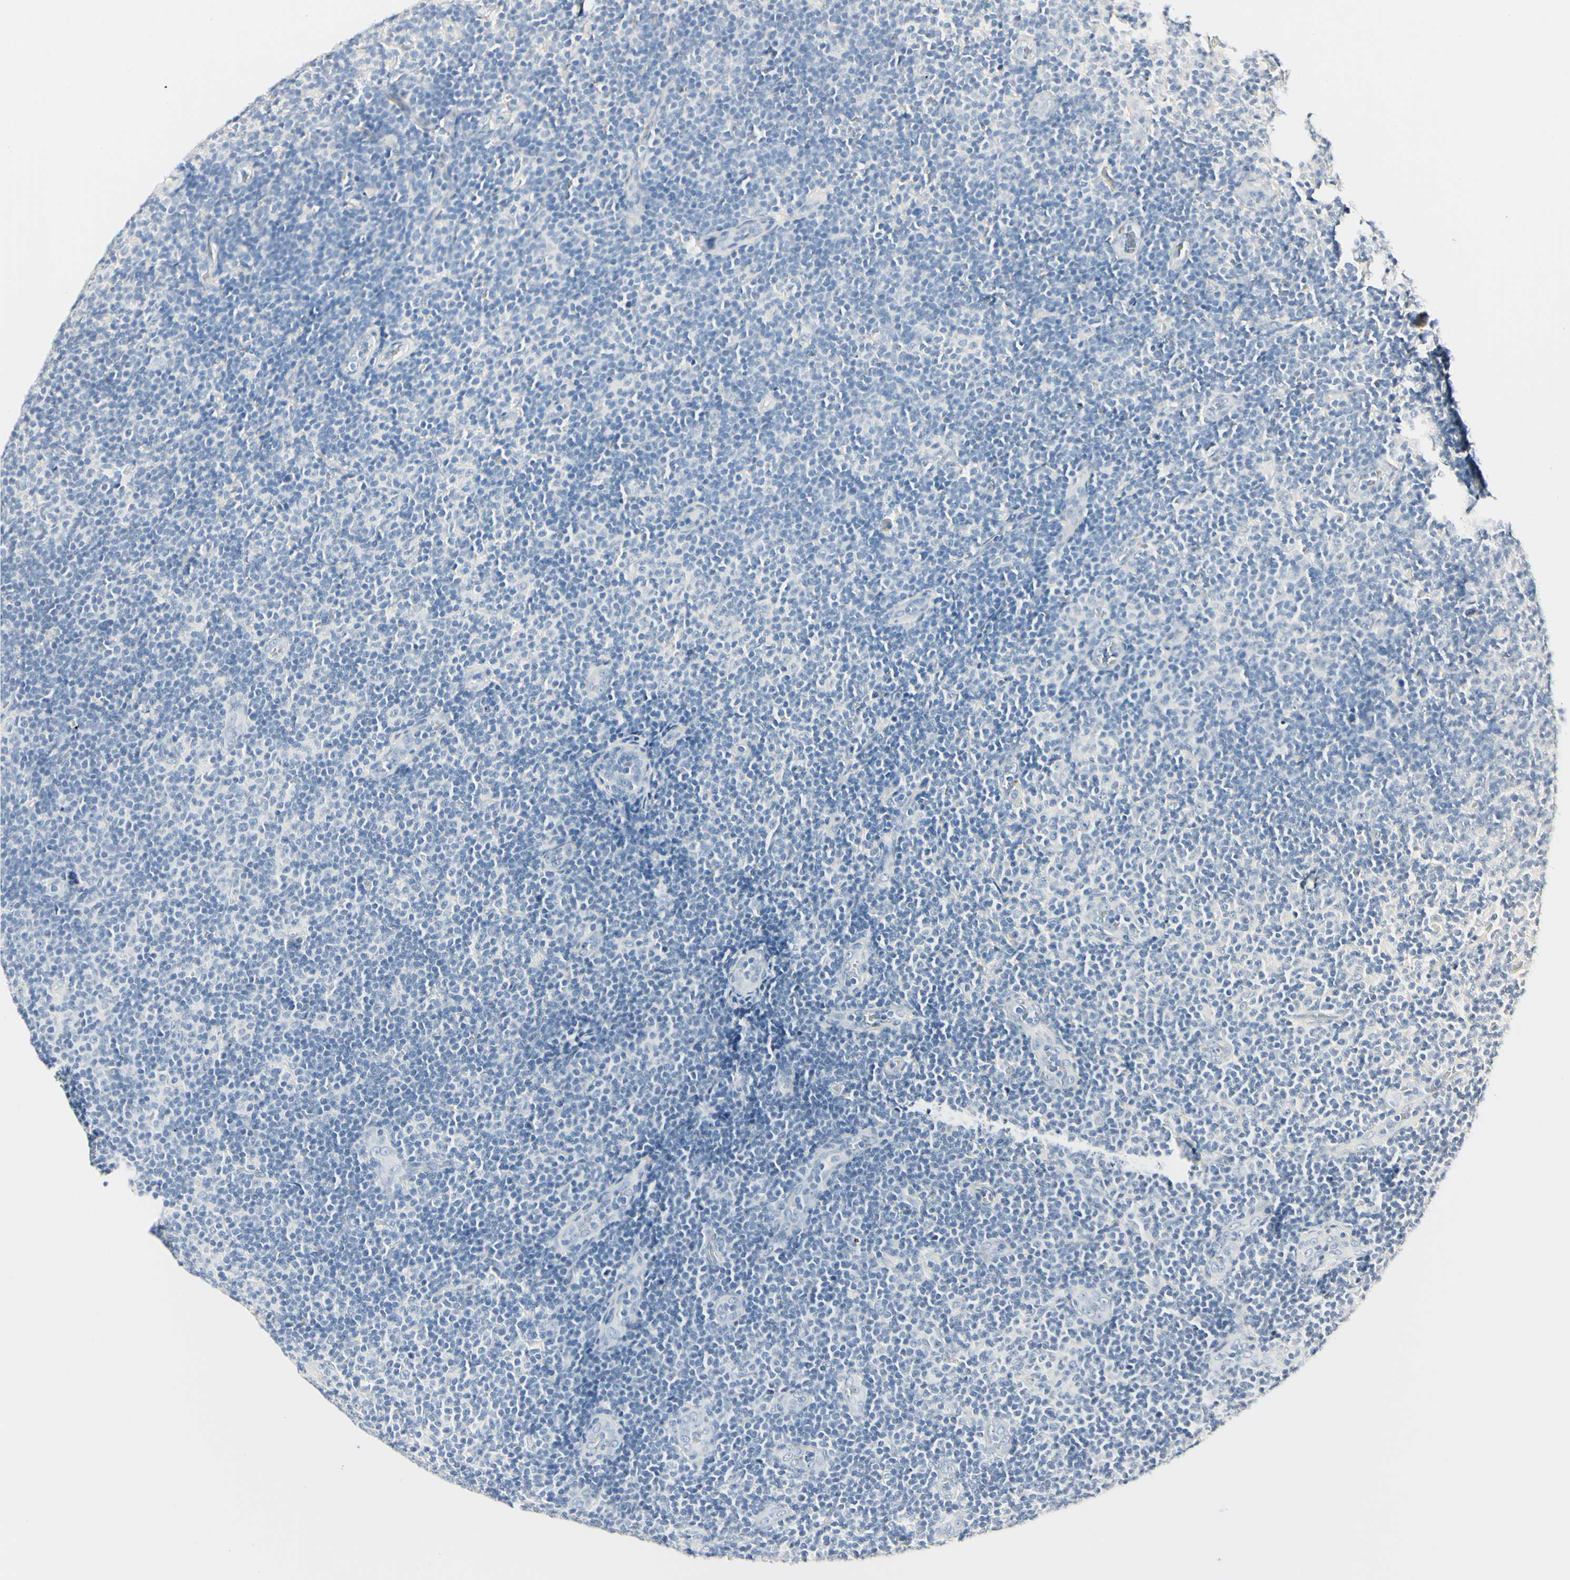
{"staining": {"intensity": "negative", "quantity": "none", "location": "none"}, "tissue": "lymphoma", "cell_type": "Tumor cells", "image_type": "cancer", "snomed": [{"axis": "morphology", "description": "Malignant lymphoma, non-Hodgkin's type, Low grade"}, {"axis": "topography", "description": "Lymph node"}], "caption": "Lymphoma was stained to show a protein in brown. There is no significant expression in tumor cells.", "gene": "DSC2", "patient": {"sex": "male", "age": 83}}